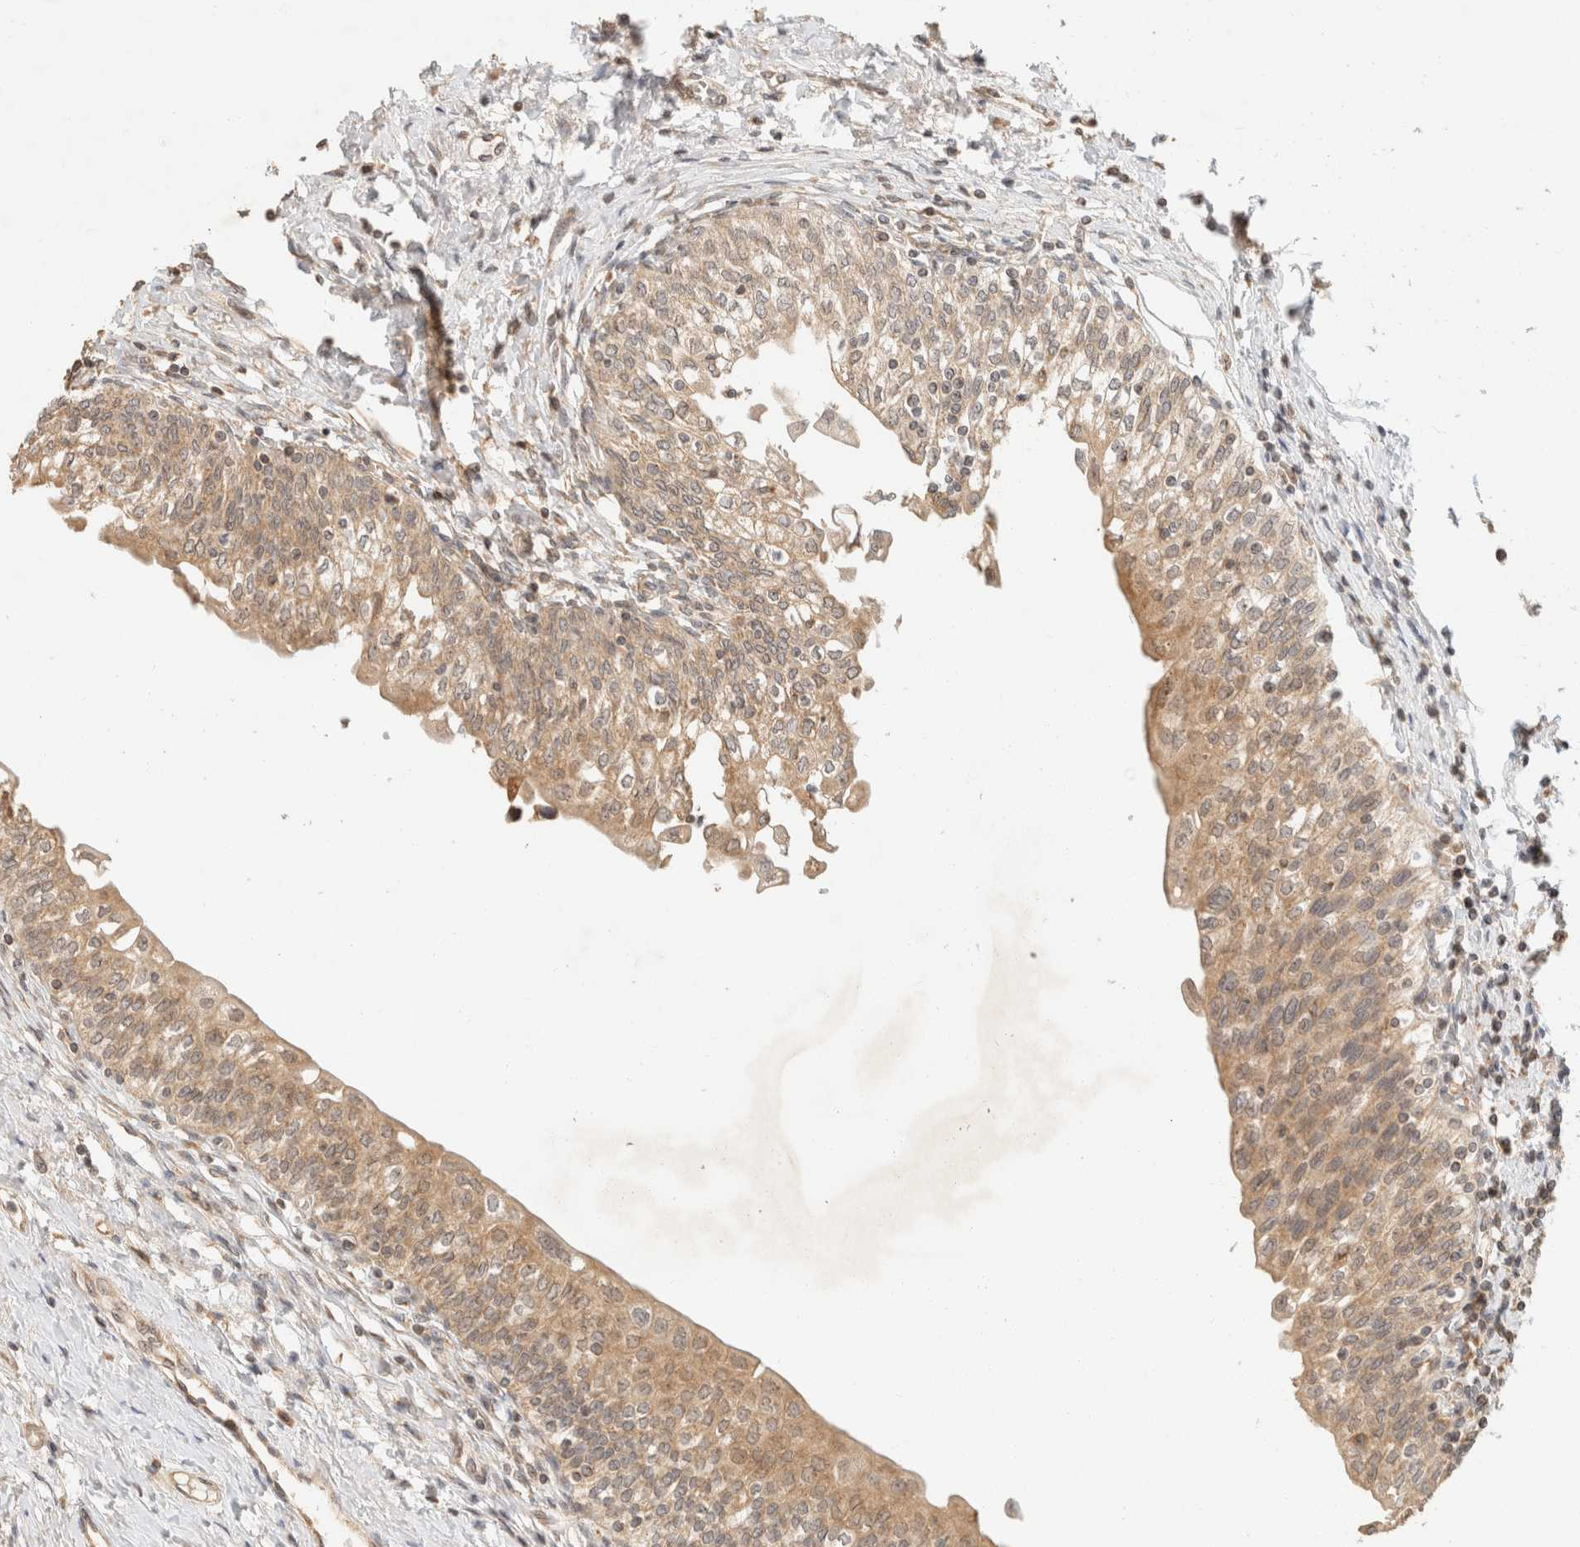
{"staining": {"intensity": "moderate", "quantity": ">75%", "location": "cytoplasmic/membranous"}, "tissue": "urinary bladder", "cell_type": "Urothelial cells", "image_type": "normal", "snomed": [{"axis": "morphology", "description": "Normal tissue, NOS"}, {"axis": "topography", "description": "Urinary bladder"}], "caption": "Urinary bladder stained with a brown dye reveals moderate cytoplasmic/membranous positive expression in about >75% of urothelial cells.", "gene": "TACC1", "patient": {"sex": "male", "age": 55}}